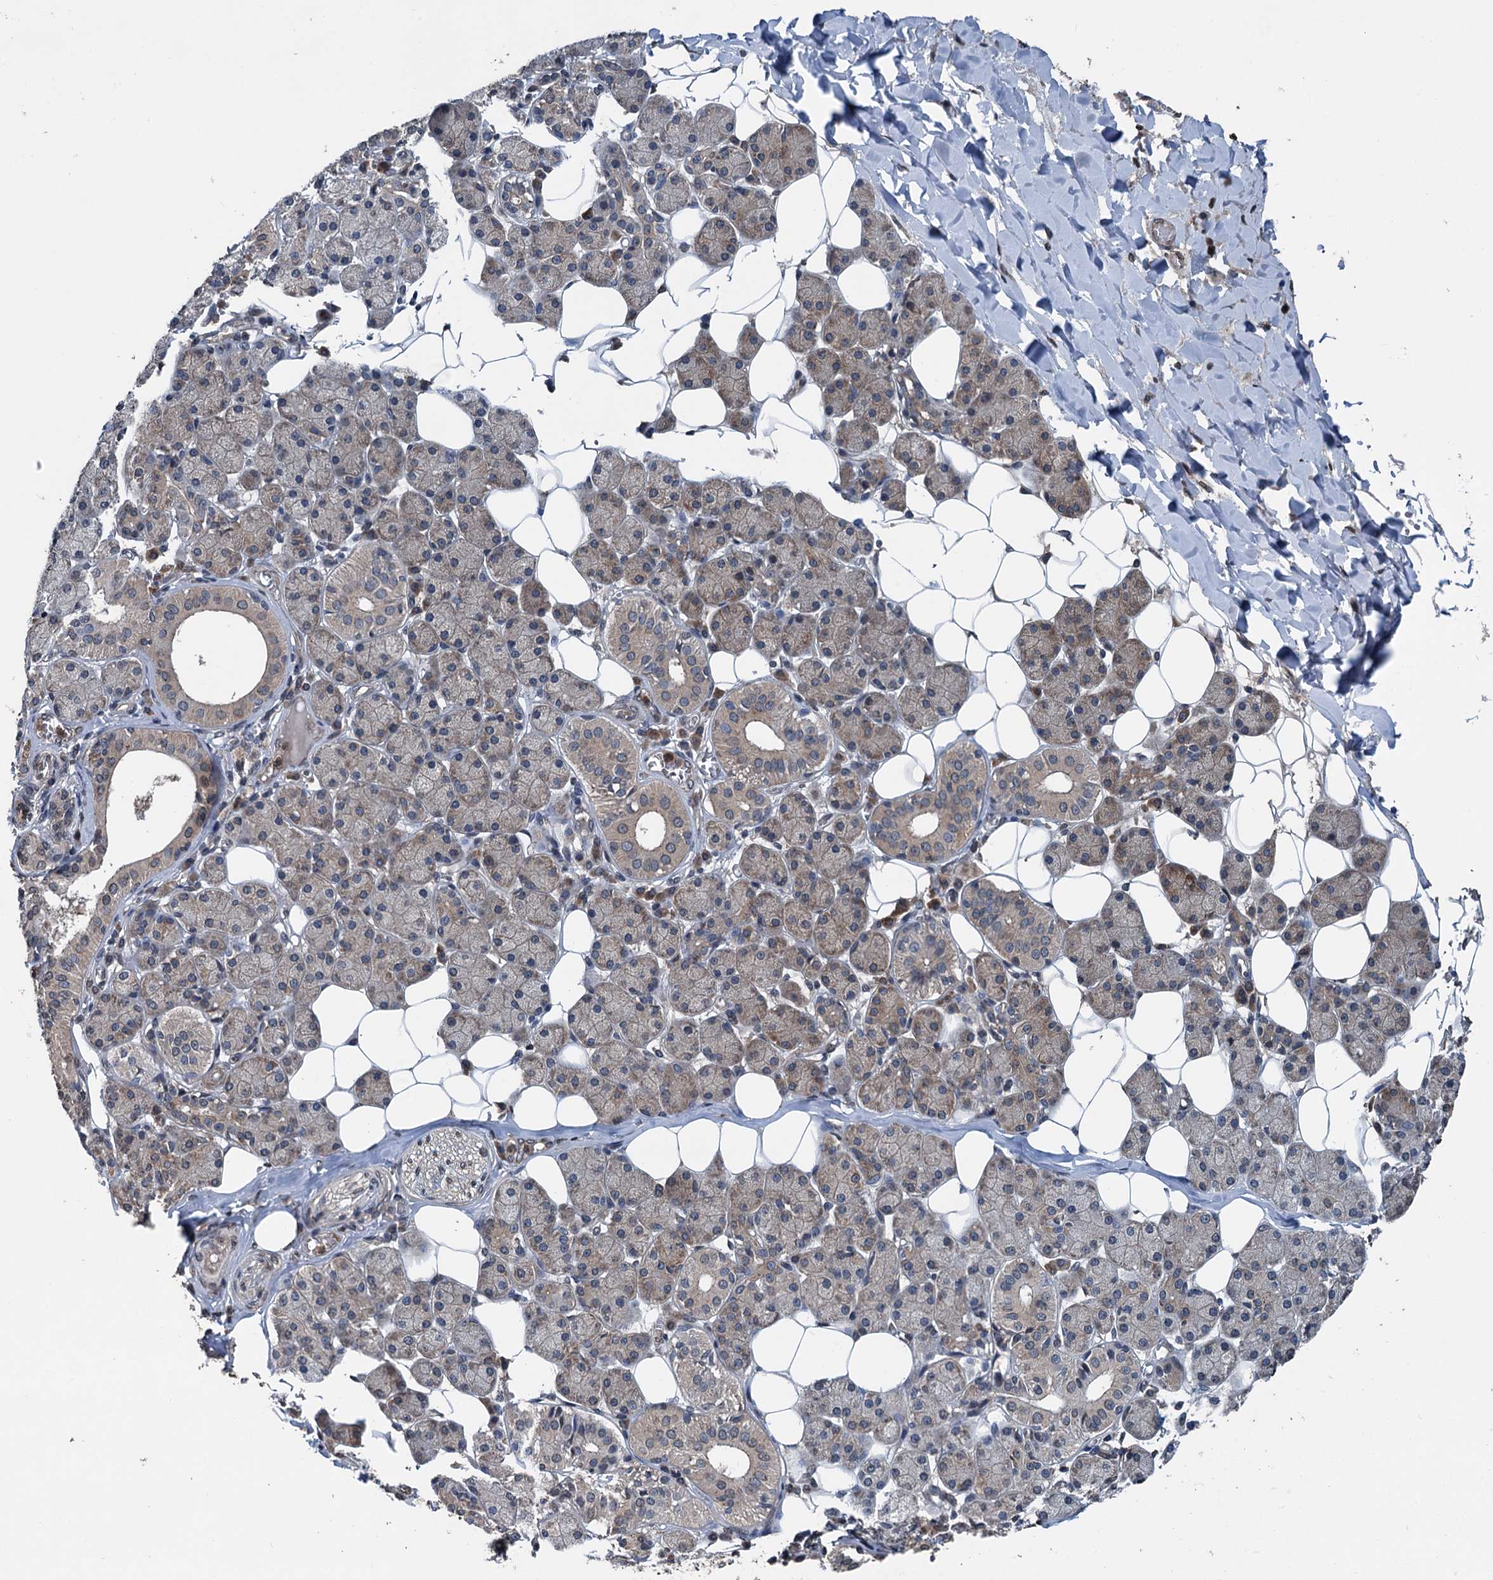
{"staining": {"intensity": "strong", "quantity": "25%-75%", "location": "cytoplasmic/membranous"}, "tissue": "salivary gland", "cell_type": "Glandular cells", "image_type": "normal", "snomed": [{"axis": "morphology", "description": "Normal tissue, NOS"}, {"axis": "topography", "description": "Salivary gland"}], "caption": "IHC (DAB) staining of normal human salivary gland reveals strong cytoplasmic/membranous protein positivity in about 25%-75% of glandular cells.", "gene": "N4BP2L2", "patient": {"sex": "female", "age": 33}}